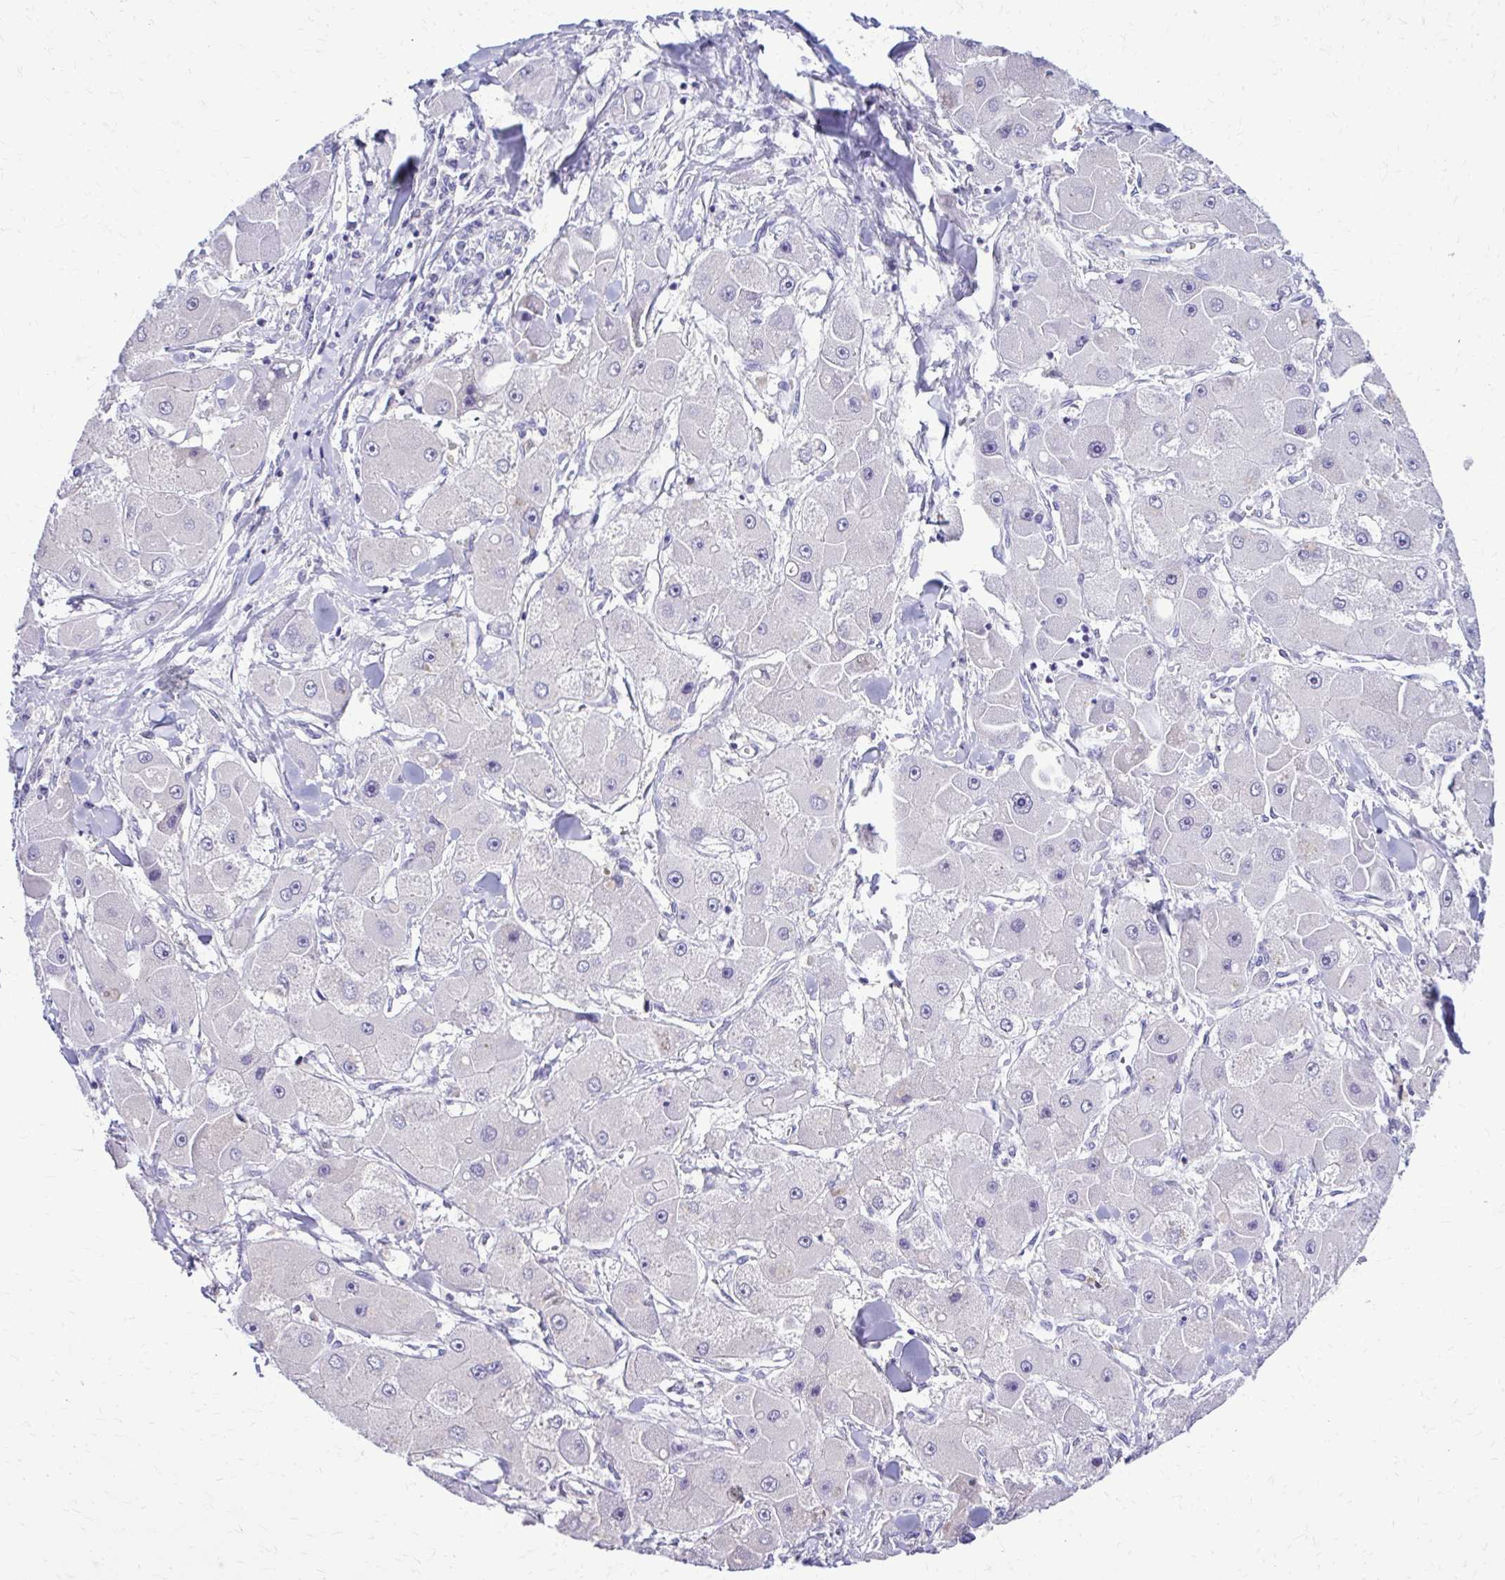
{"staining": {"intensity": "negative", "quantity": "none", "location": "none"}, "tissue": "liver cancer", "cell_type": "Tumor cells", "image_type": "cancer", "snomed": [{"axis": "morphology", "description": "Carcinoma, Hepatocellular, NOS"}, {"axis": "topography", "description": "Liver"}], "caption": "High power microscopy micrograph of an immunohistochemistry (IHC) image of liver cancer (hepatocellular carcinoma), revealing no significant expression in tumor cells.", "gene": "RASL11B", "patient": {"sex": "male", "age": 24}}